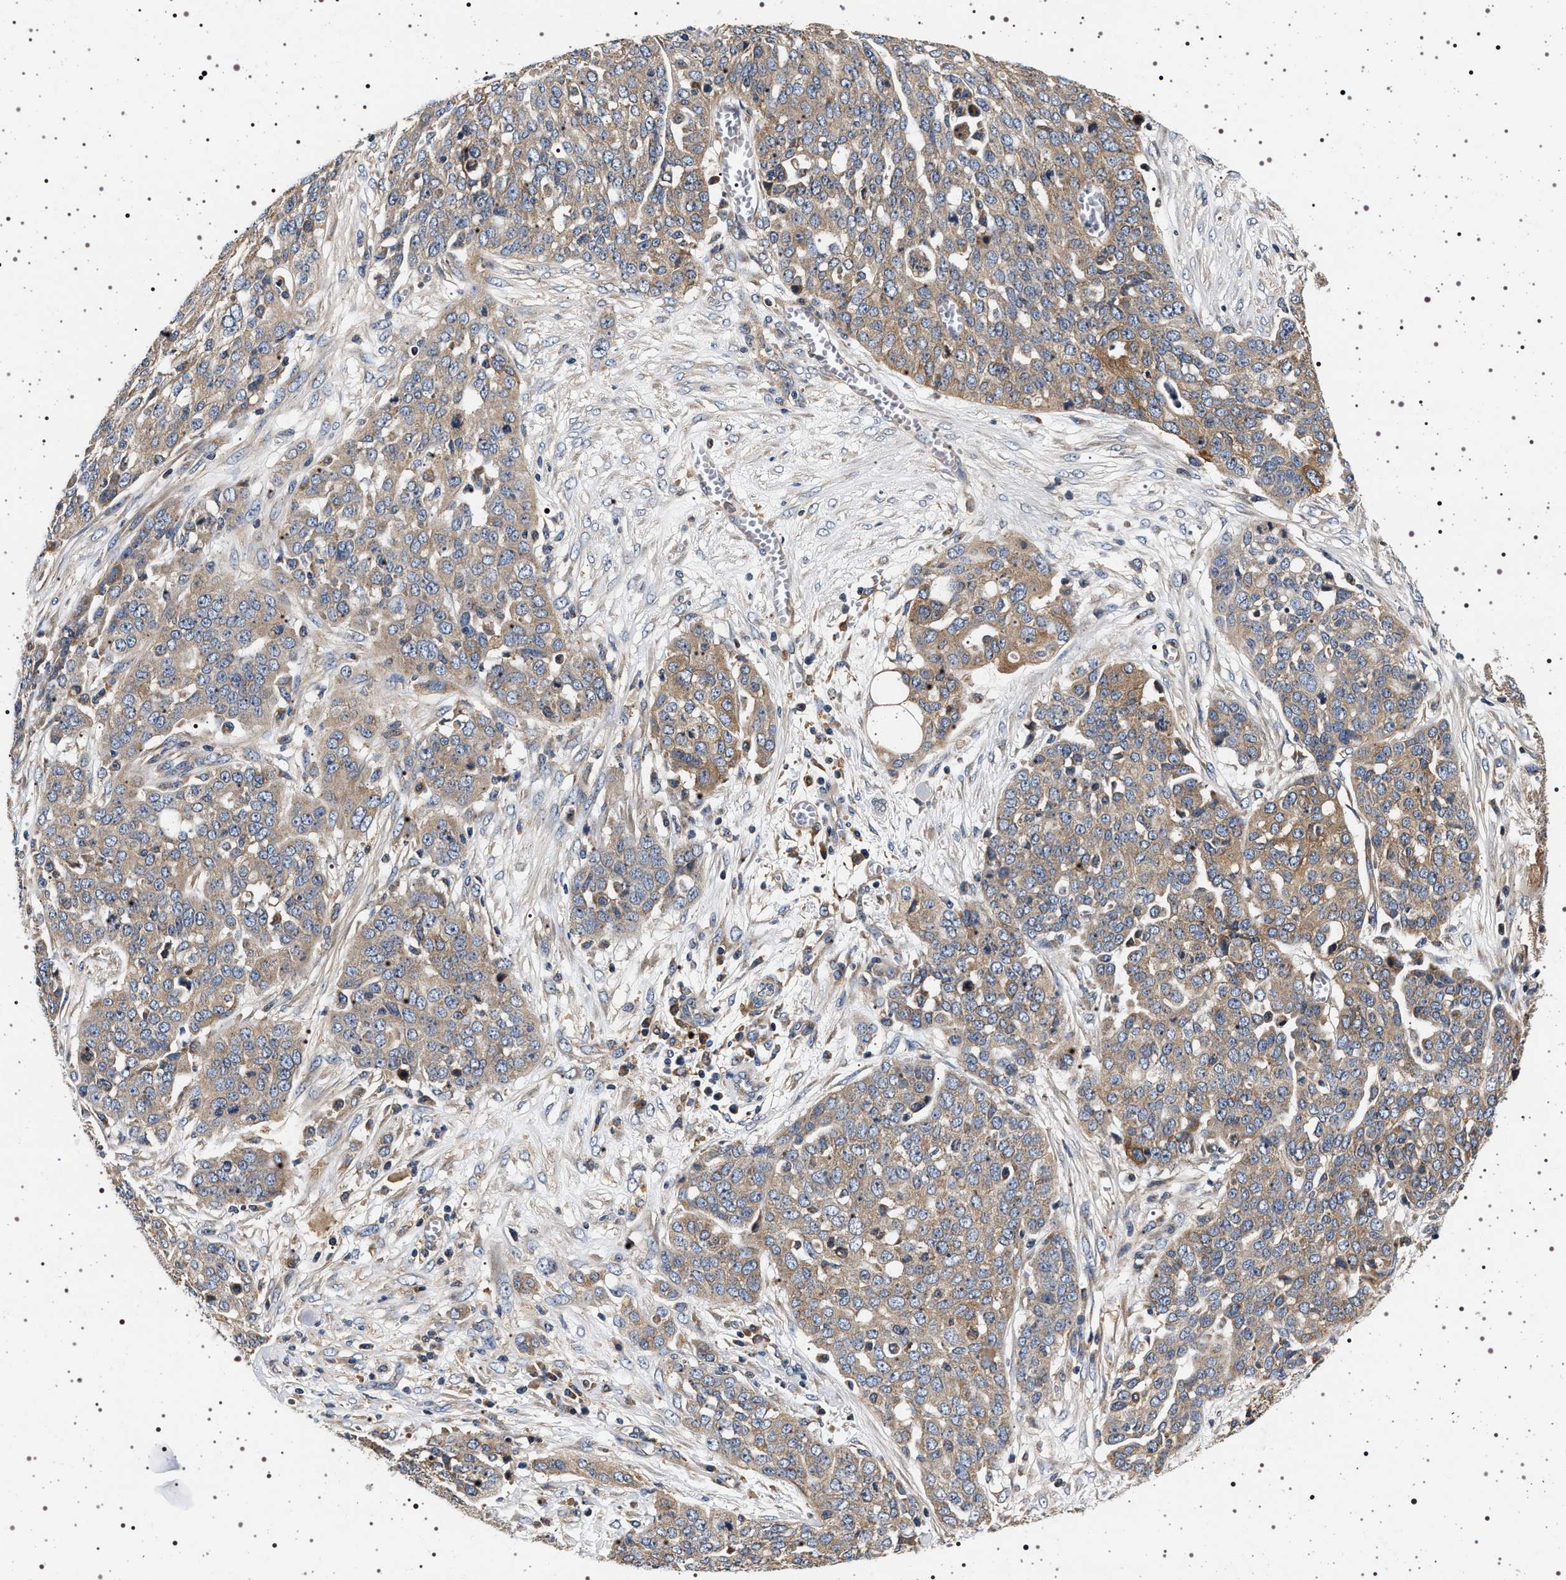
{"staining": {"intensity": "moderate", "quantity": "<25%", "location": "cytoplasmic/membranous"}, "tissue": "ovarian cancer", "cell_type": "Tumor cells", "image_type": "cancer", "snomed": [{"axis": "morphology", "description": "Cystadenocarcinoma, serous, NOS"}, {"axis": "topography", "description": "Soft tissue"}, {"axis": "topography", "description": "Ovary"}], "caption": "This is an image of immunohistochemistry (IHC) staining of ovarian cancer, which shows moderate expression in the cytoplasmic/membranous of tumor cells.", "gene": "DCBLD2", "patient": {"sex": "female", "age": 57}}